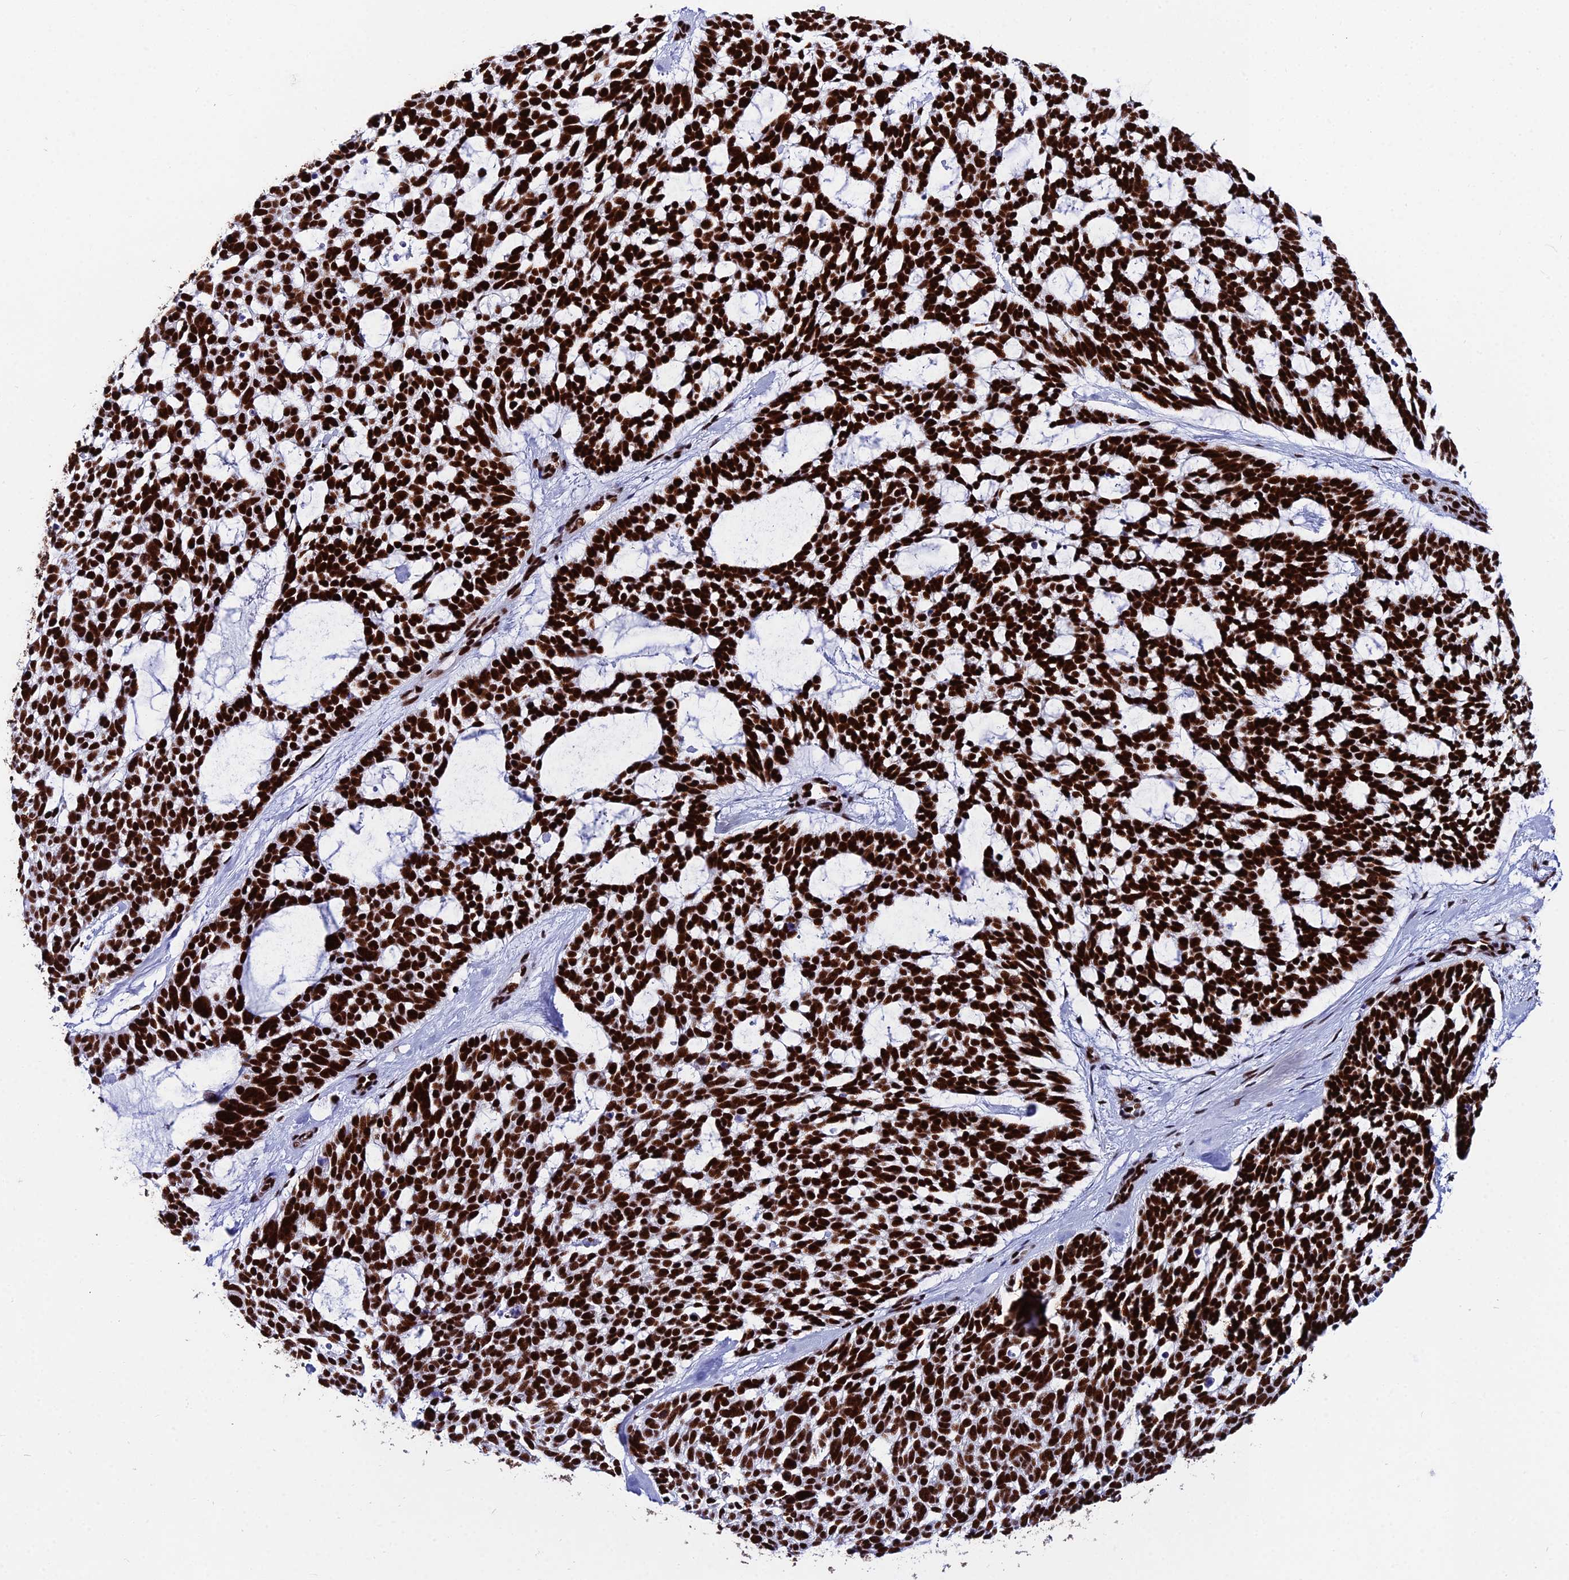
{"staining": {"intensity": "strong", "quantity": ">75%", "location": "nuclear"}, "tissue": "skin cancer", "cell_type": "Tumor cells", "image_type": "cancer", "snomed": [{"axis": "morphology", "description": "Basal cell carcinoma"}, {"axis": "topography", "description": "Skin"}], "caption": "Immunohistochemistry histopathology image of human skin cancer stained for a protein (brown), which shows high levels of strong nuclear expression in approximately >75% of tumor cells.", "gene": "HNRNPH1", "patient": {"sex": "male", "age": 88}}